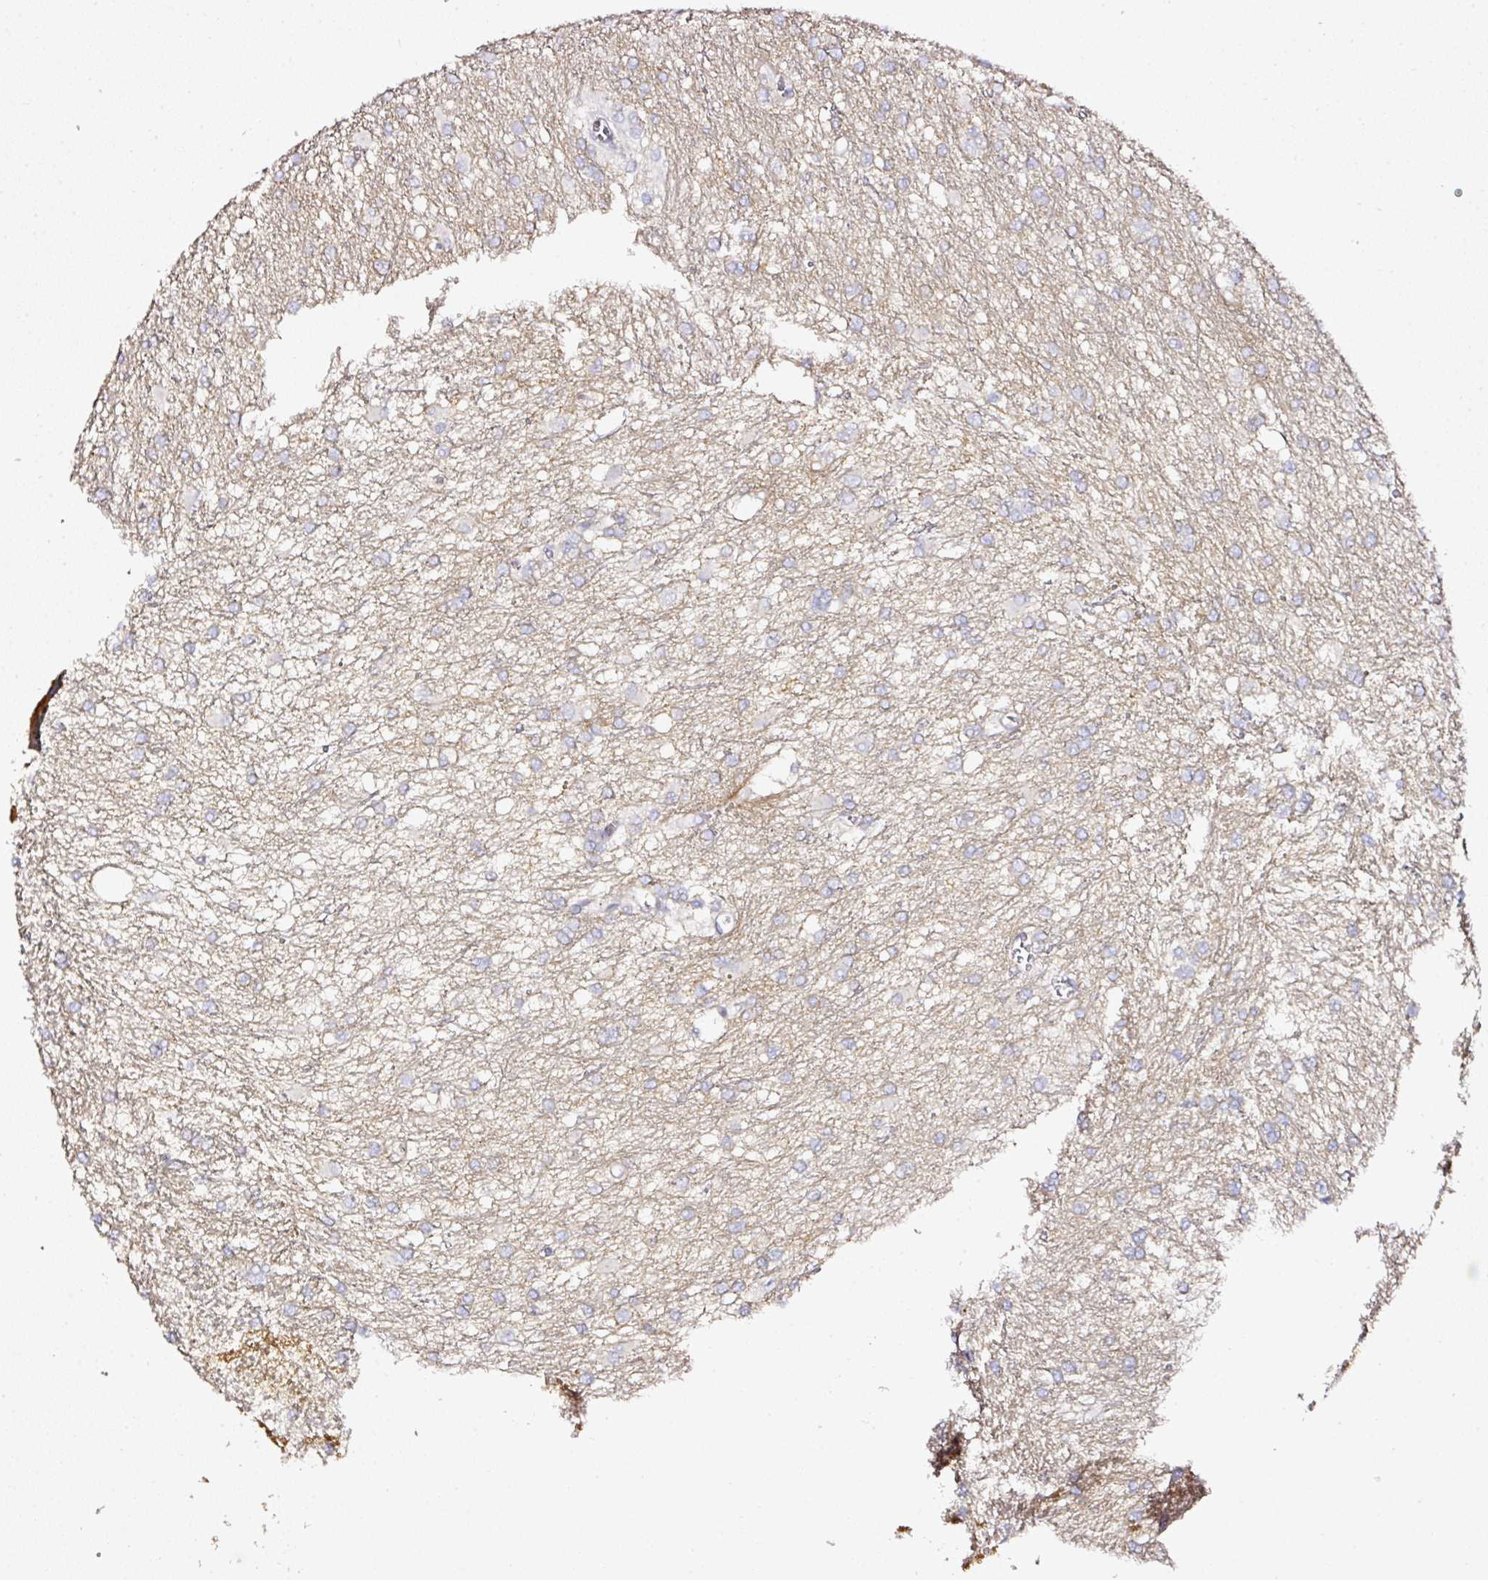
{"staining": {"intensity": "negative", "quantity": "none", "location": "none"}, "tissue": "glioma", "cell_type": "Tumor cells", "image_type": "cancer", "snomed": [{"axis": "morphology", "description": "Glioma, malignant, High grade"}, {"axis": "topography", "description": "Brain"}], "caption": "Immunohistochemistry micrograph of neoplastic tissue: glioma stained with DAB reveals no significant protein expression in tumor cells. (Immunohistochemistry, brightfield microscopy, high magnification).", "gene": "CD47", "patient": {"sex": "male", "age": 48}}